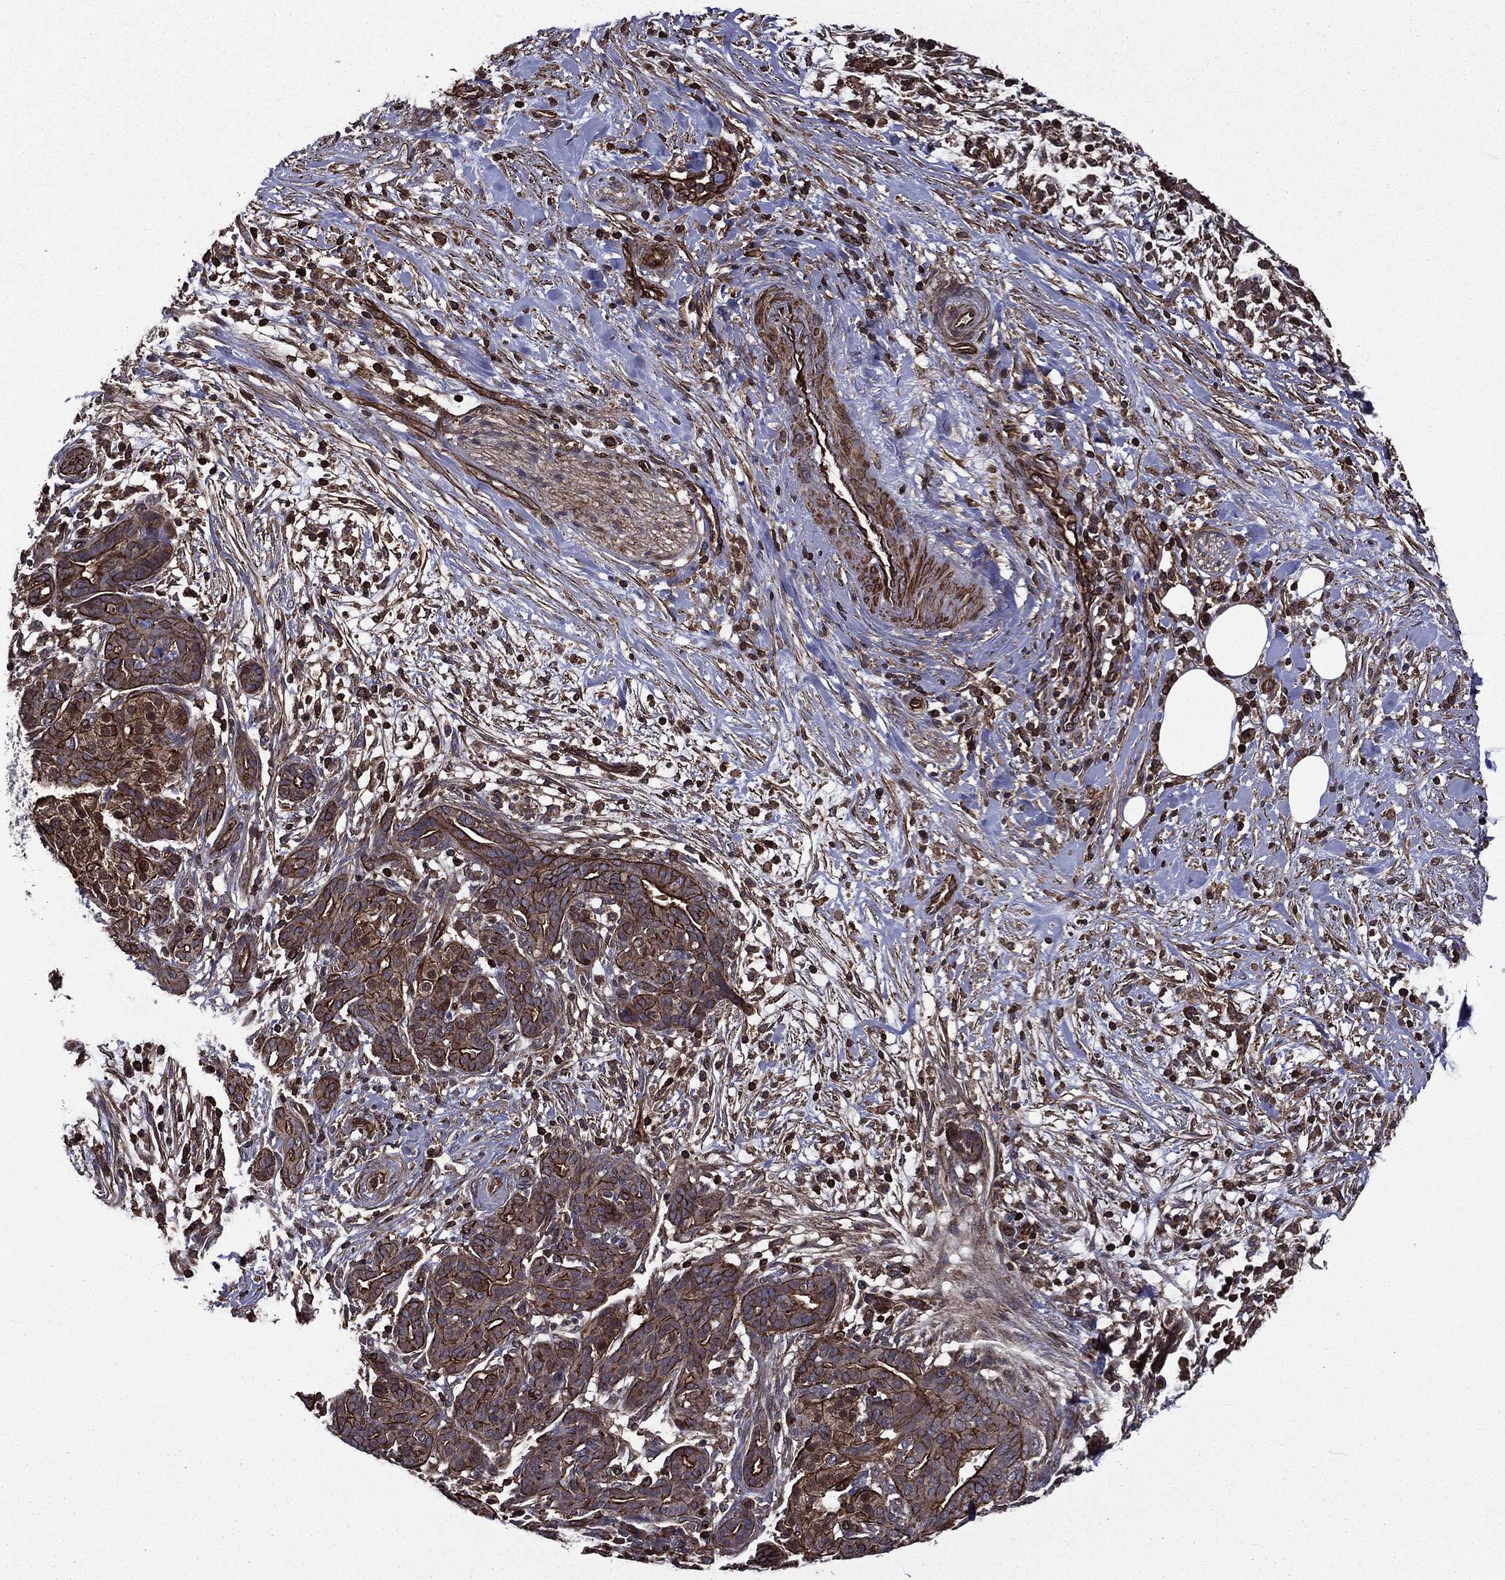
{"staining": {"intensity": "strong", "quantity": "25%-75%", "location": "cytoplasmic/membranous"}, "tissue": "pancreatic cancer", "cell_type": "Tumor cells", "image_type": "cancer", "snomed": [{"axis": "morphology", "description": "Adenocarcinoma, NOS"}, {"axis": "topography", "description": "Pancreas"}], "caption": "A high amount of strong cytoplasmic/membranous staining is present in about 25%-75% of tumor cells in pancreatic adenocarcinoma tissue. (IHC, brightfield microscopy, high magnification).", "gene": "PLPP3", "patient": {"sex": "male", "age": 44}}